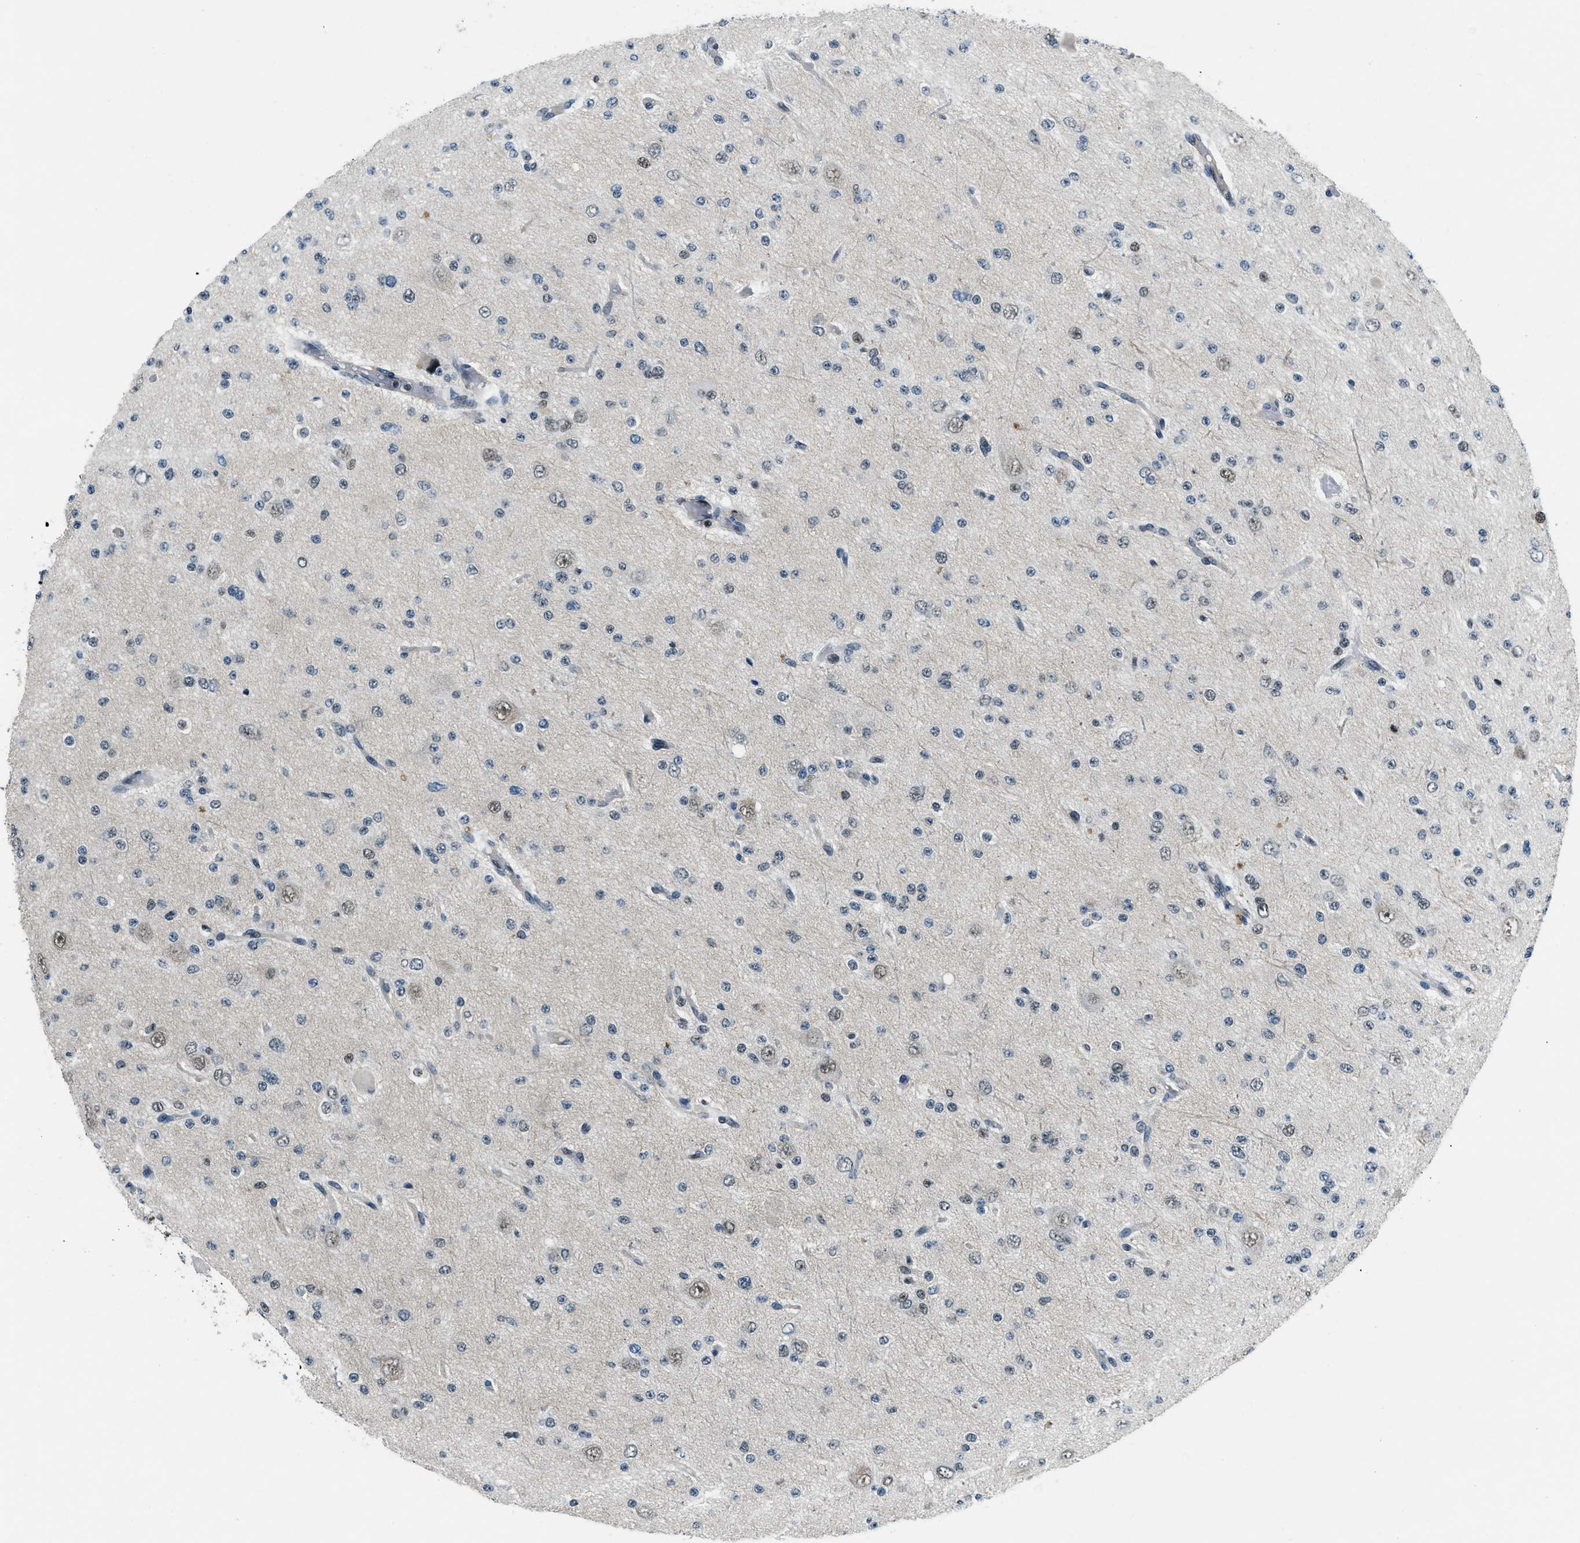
{"staining": {"intensity": "moderate", "quantity": "<25%", "location": "nuclear"}, "tissue": "glioma", "cell_type": "Tumor cells", "image_type": "cancer", "snomed": [{"axis": "morphology", "description": "Glioma, malignant, Low grade"}, {"axis": "topography", "description": "Brain"}], "caption": "High-magnification brightfield microscopy of malignant low-grade glioma stained with DAB (brown) and counterstained with hematoxylin (blue). tumor cells exhibit moderate nuclear positivity is present in about<25% of cells.", "gene": "OGFR", "patient": {"sex": "male", "age": 38}}